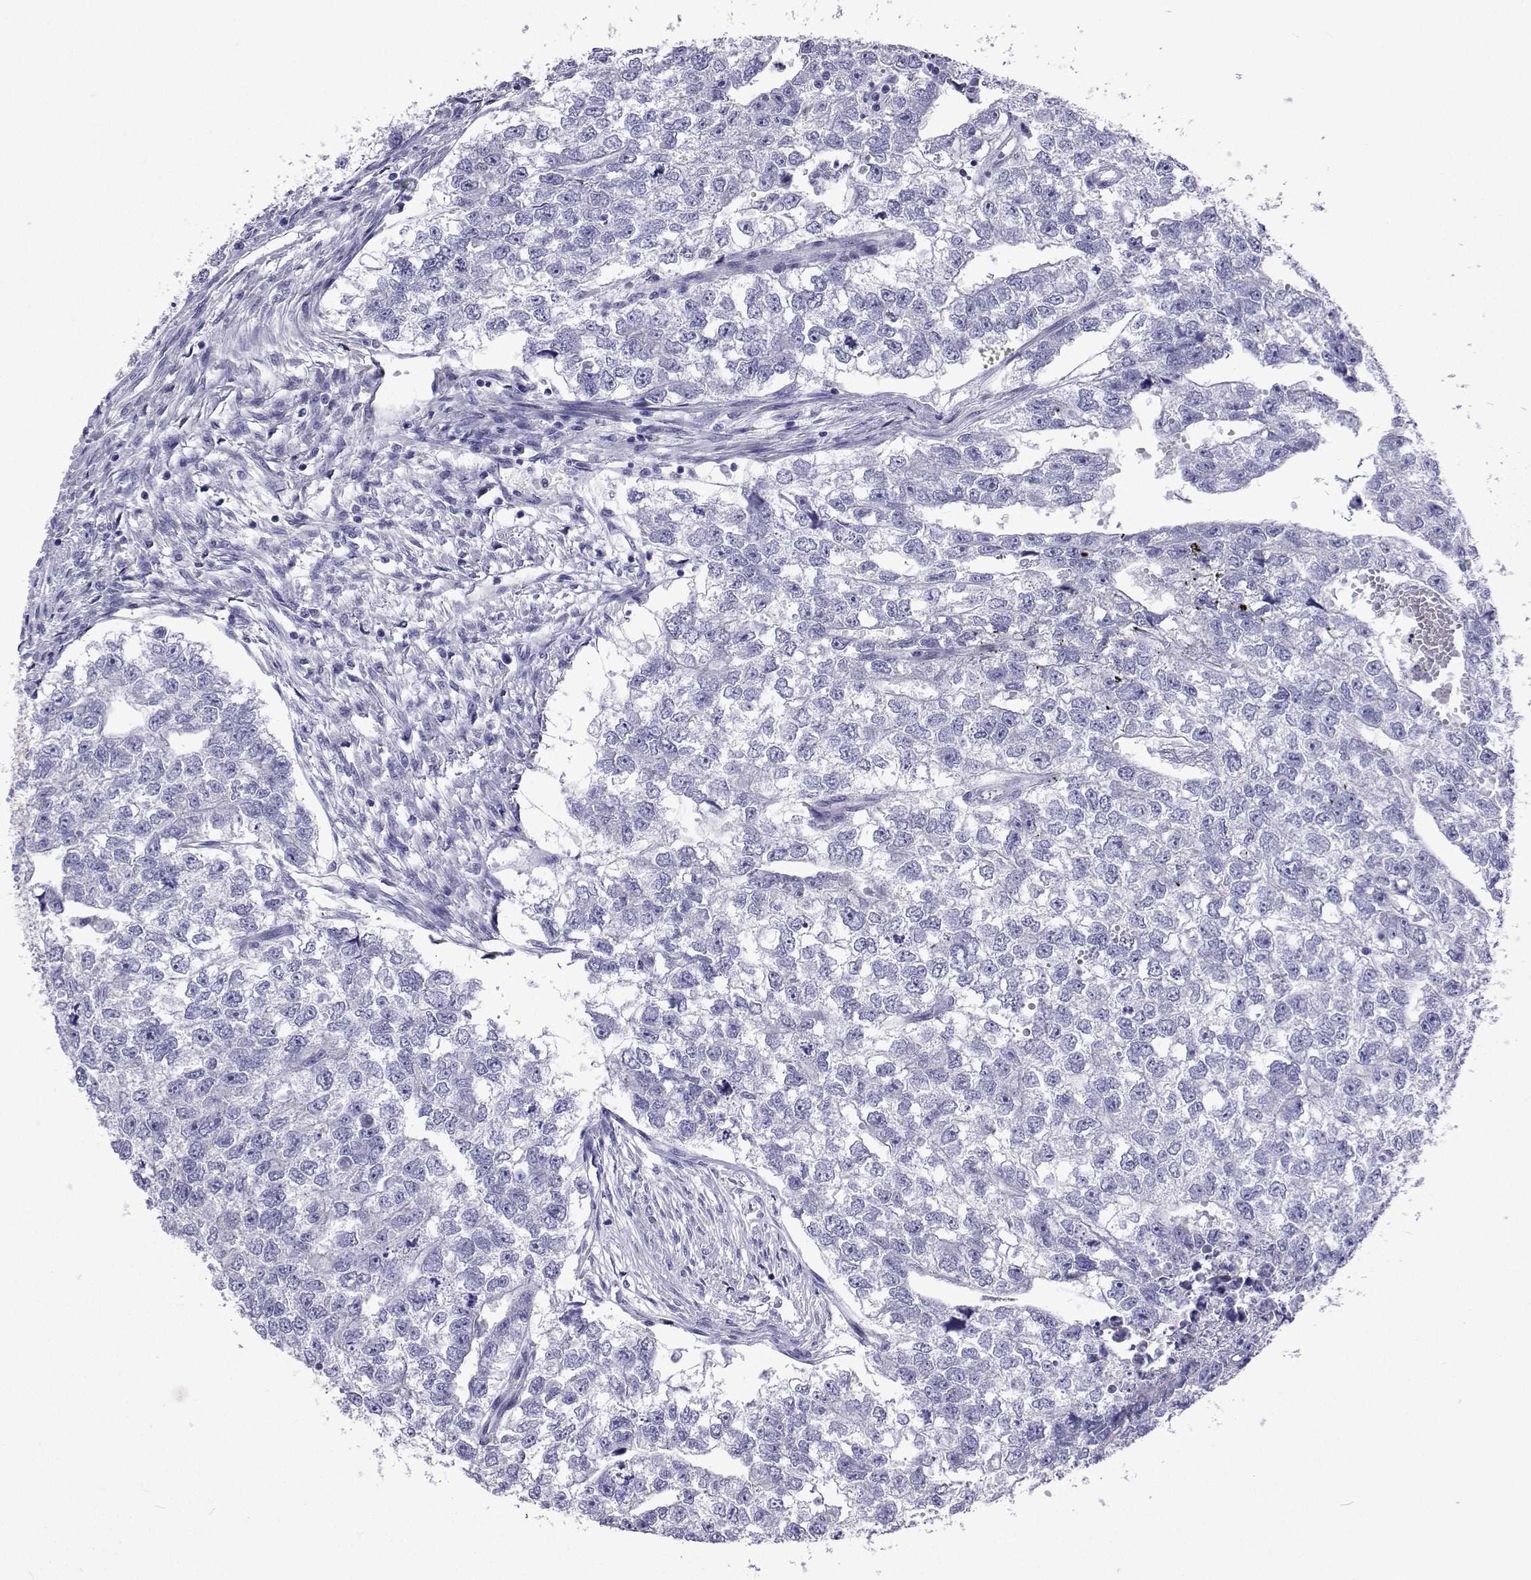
{"staining": {"intensity": "negative", "quantity": "none", "location": "none"}, "tissue": "testis cancer", "cell_type": "Tumor cells", "image_type": "cancer", "snomed": [{"axis": "morphology", "description": "Carcinoma, Embryonal, NOS"}, {"axis": "morphology", "description": "Teratoma, malignant, NOS"}, {"axis": "topography", "description": "Testis"}], "caption": "Tumor cells show no significant expression in malignant teratoma (testis).", "gene": "UMODL1", "patient": {"sex": "male", "age": 44}}